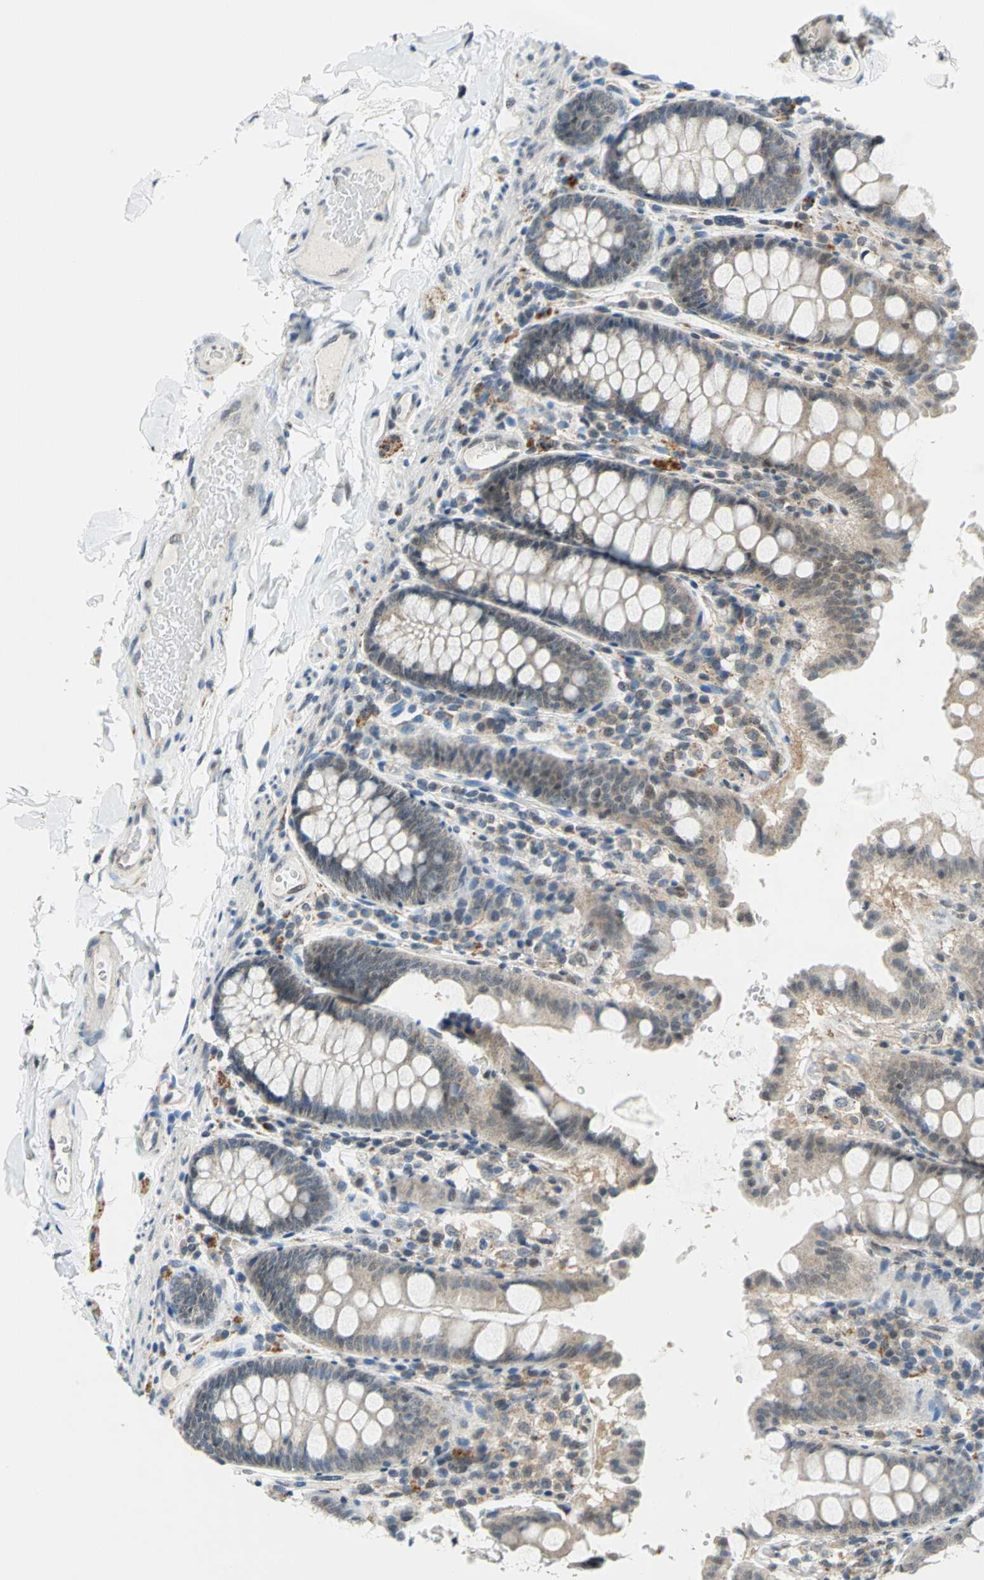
{"staining": {"intensity": "negative", "quantity": "none", "location": "none"}, "tissue": "colon", "cell_type": "Endothelial cells", "image_type": "normal", "snomed": [{"axis": "morphology", "description": "Normal tissue, NOS"}, {"axis": "topography", "description": "Colon"}], "caption": "Immunohistochemistry (IHC) of normal colon exhibits no expression in endothelial cells. (DAB (3,3'-diaminobenzidine) IHC, high magnification).", "gene": "PIN1", "patient": {"sex": "female", "age": 61}}